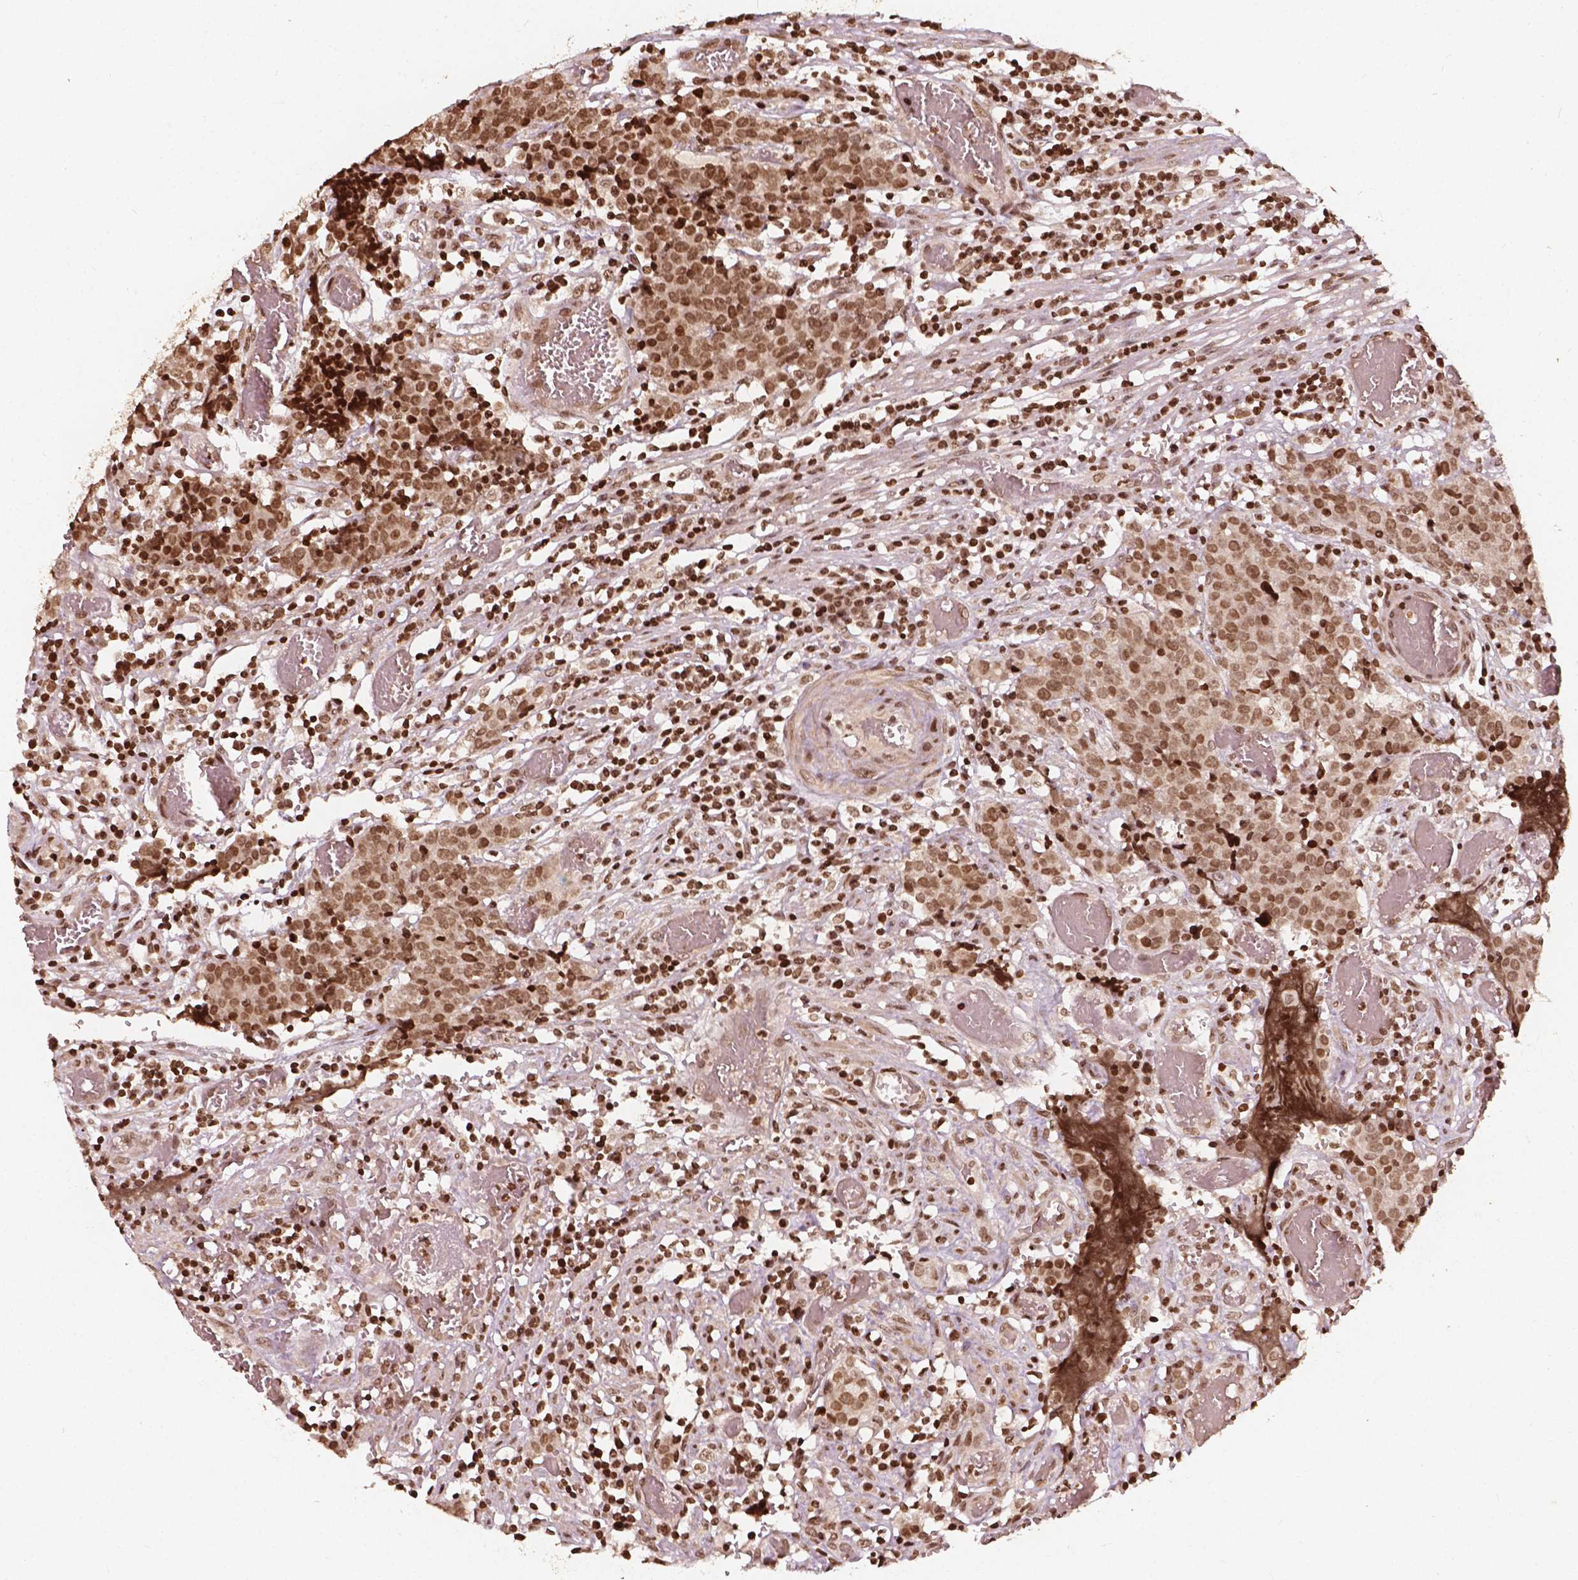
{"staining": {"intensity": "moderate", "quantity": ">75%", "location": "nuclear"}, "tissue": "prostate cancer", "cell_type": "Tumor cells", "image_type": "cancer", "snomed": [{"axis": "morphology", "description": "Adenocarcinoma, High grade"}, {"axis": "topography", "description": "Prostate and seminal vesicle, NOS"}], "caption": "Immunohistochemistry of adenocarcinoma (high-grade) (prostate) exhibits medium levels of moderate nuclear expression in approximately >75% of tumor cells.", "gene": "H3C14", "patient": {"sex": "male", "age": 60}}